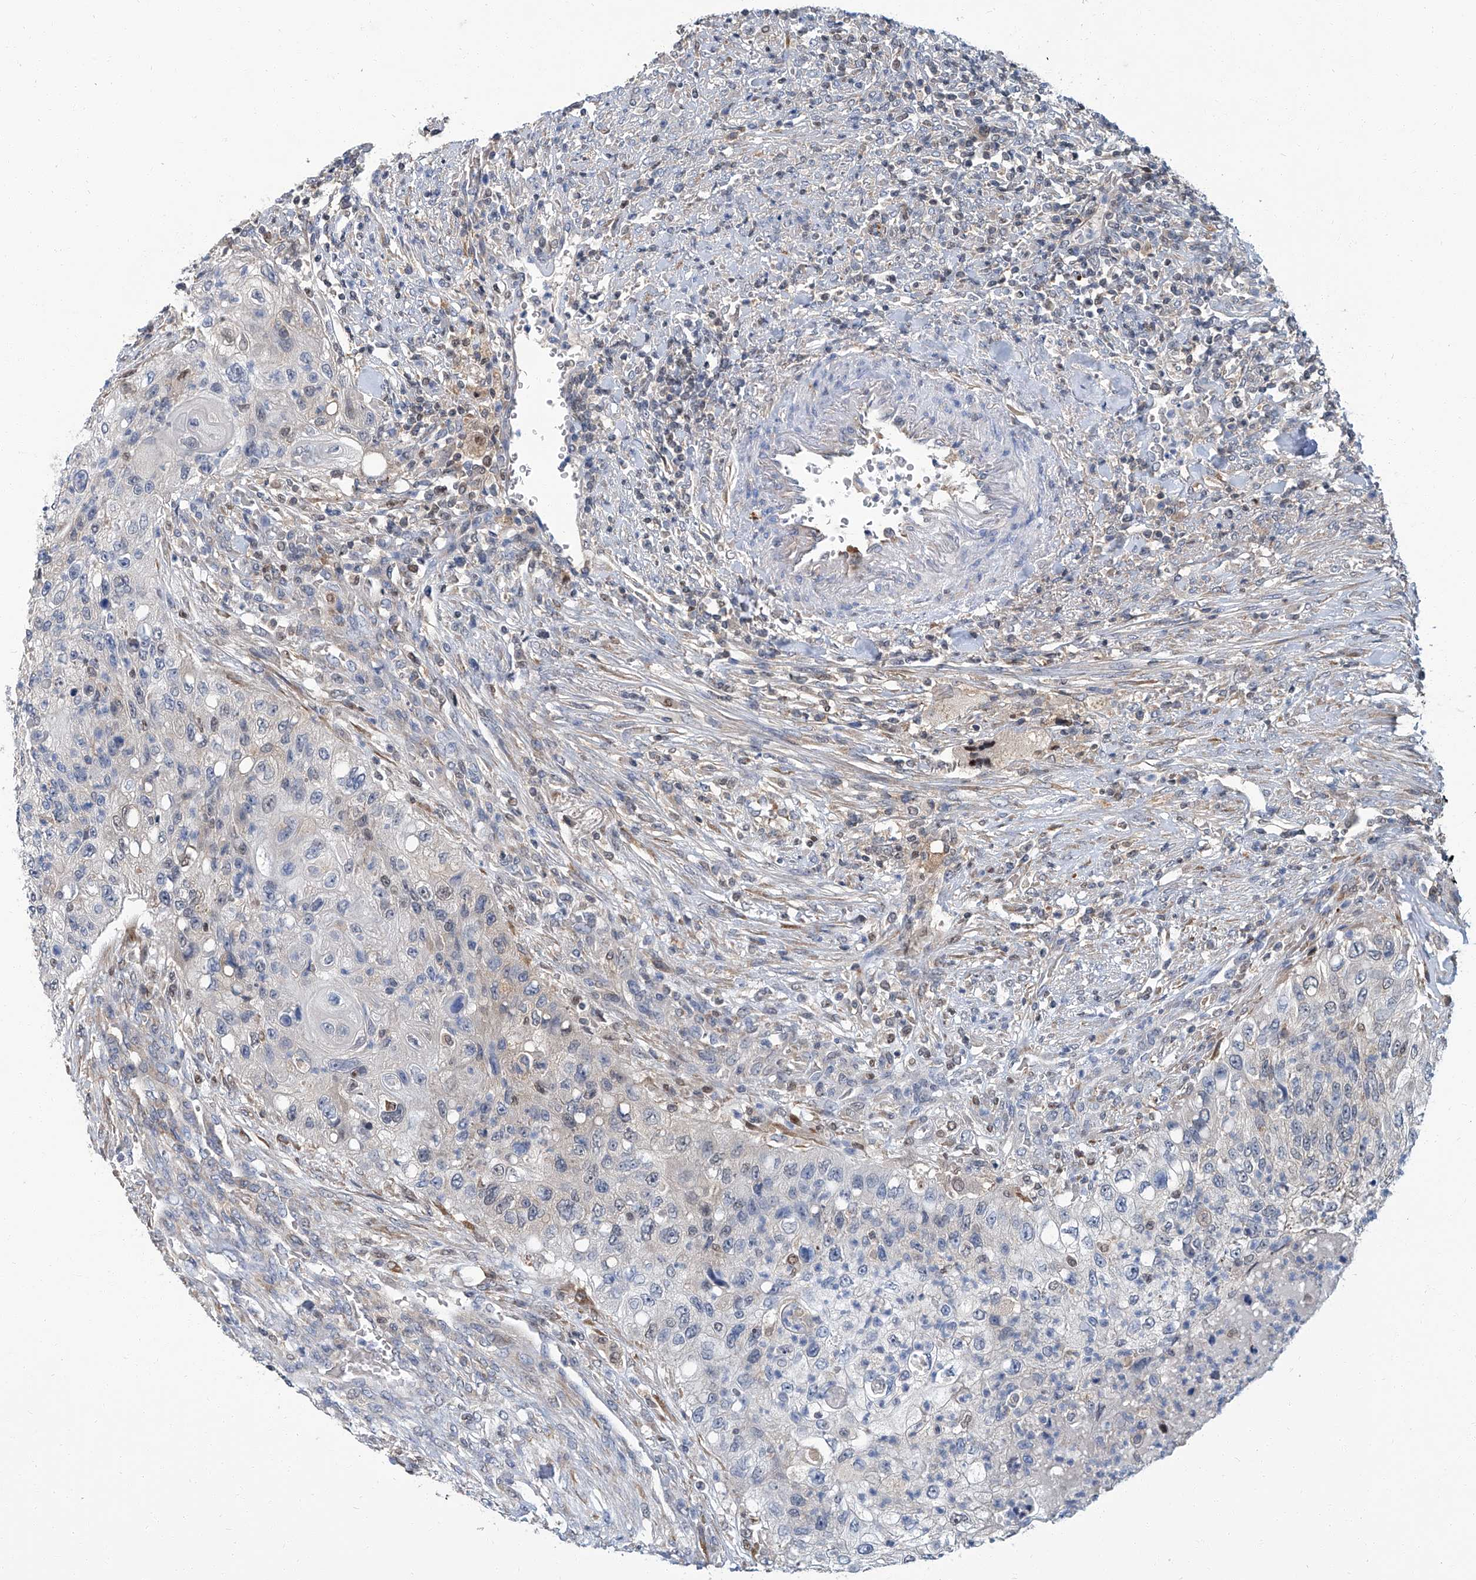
{"staining": {"intensity": "weak", "quantity": "<25%", "location": "nuclear"}, "tissue": "urothelial cancer", "cell_type": "Tumor cells", "image_type": "cancer", "snomed": [{"axis": "morphology", "description": "Urothelial carcinoma, High grade"}, {"axis": "topography", "description": "Urinary bladder"}], "caption": "Photomicrograph shows no protein expression in tumor cells of urothelial cancer tissue.", "gene": "PSMB10", "patient": {"sex": "female", "age": 60}}